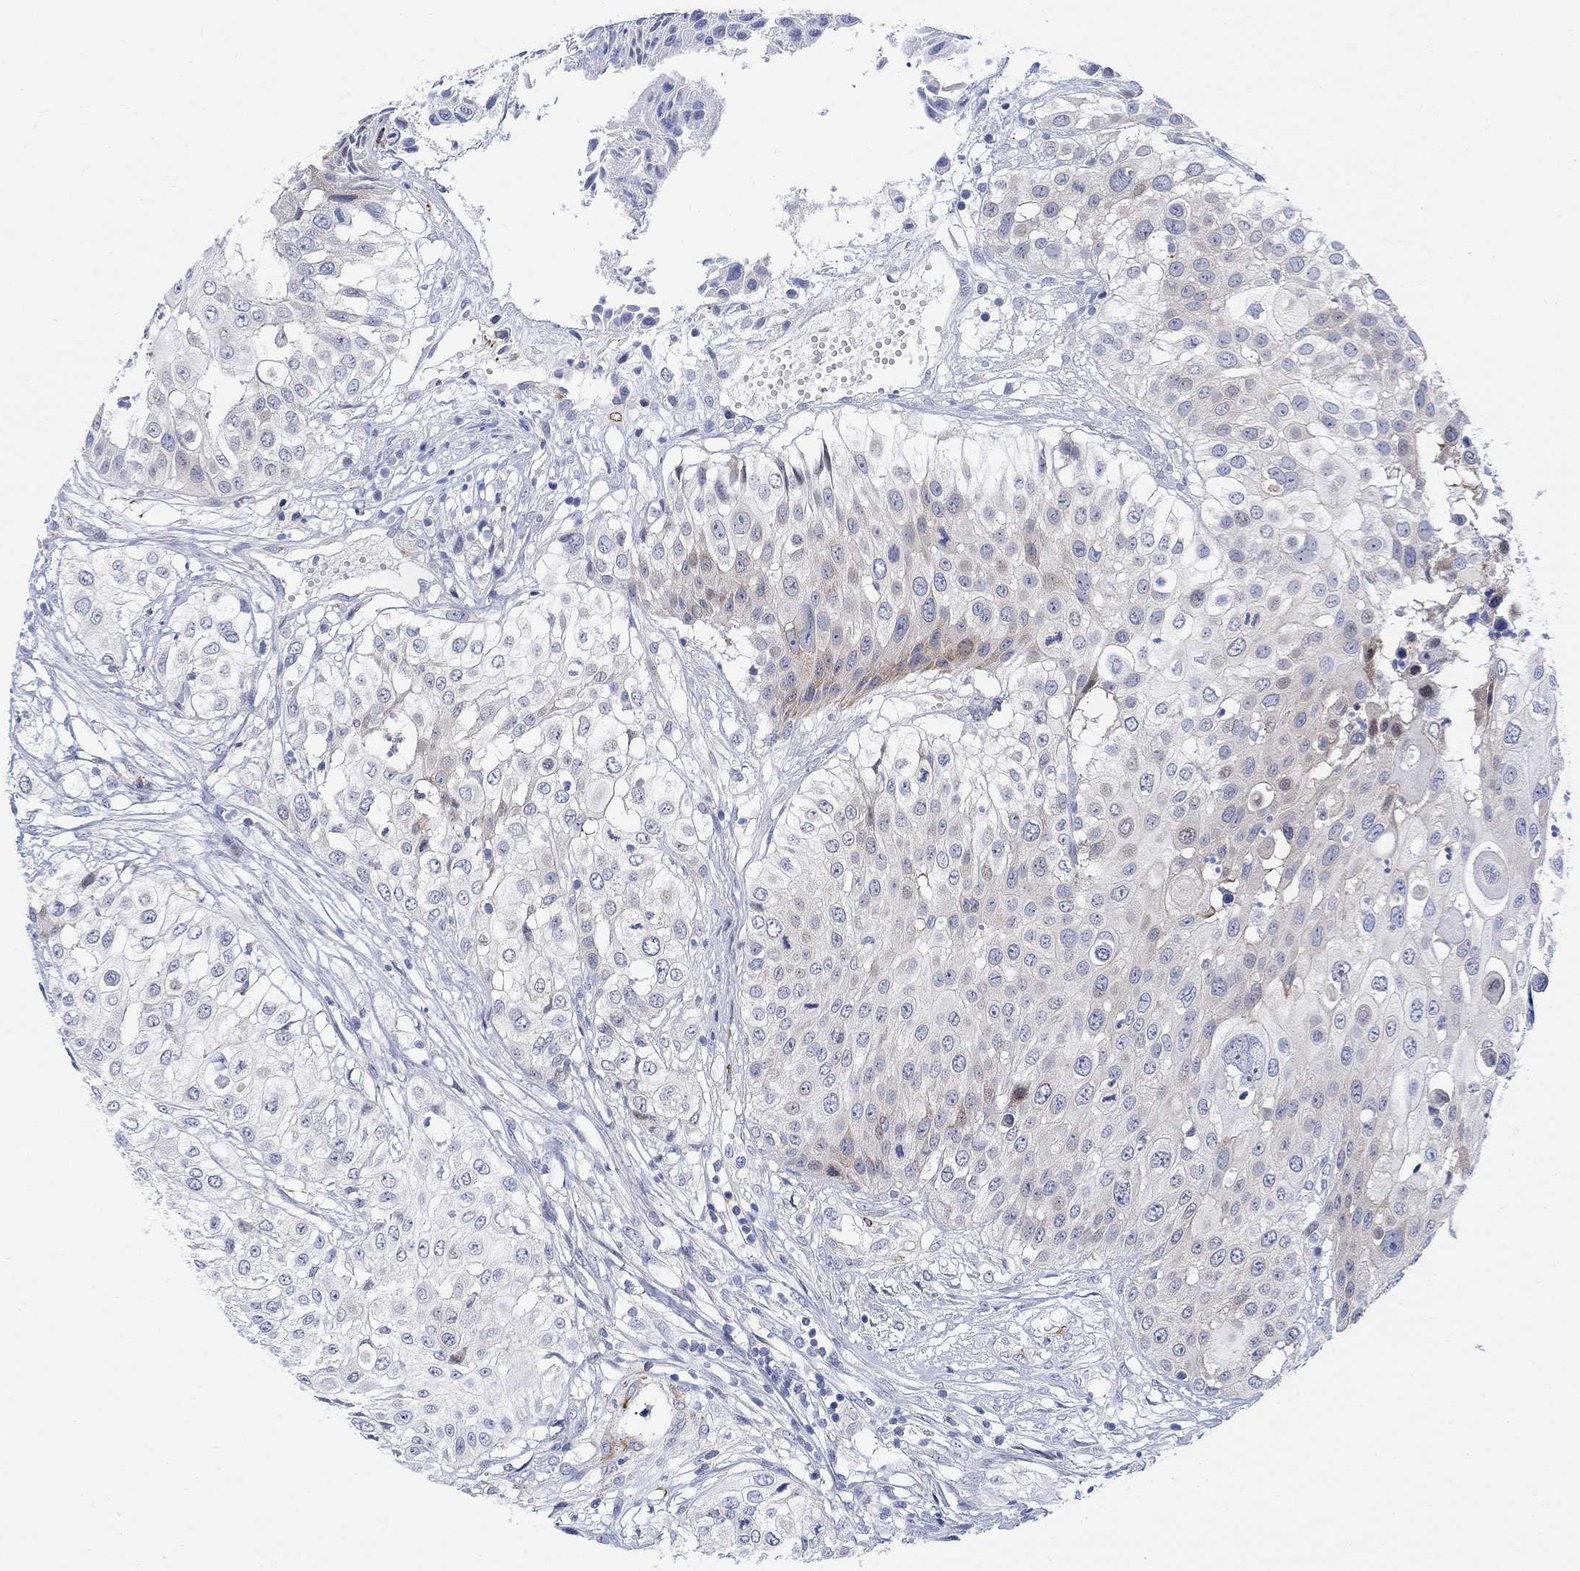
{"staining": {"intensity": "negative", "quantity": "none", "location": "none"}, "tissue": "urothelial cancer", "cell_type": "Tumor cells", "image_type": "cancer", "snomed": [{"axis": "morphology", "description": "Urothelial carcinoma, High grade"}, {"axis": "topography", "description": "Urinary bladder"}], "caption": "DAB immunohistochemical staining of human urothelial cancer shows no significant positivity in tumor cells. Brightfield microscopy of IHC stained with DAB (3,3'-diaminobenzidine) (brown) and hematoxylin (blue), captured at high magnification.", "gene": "ARSK", "patient": {"sex": "female", "age": 79}}